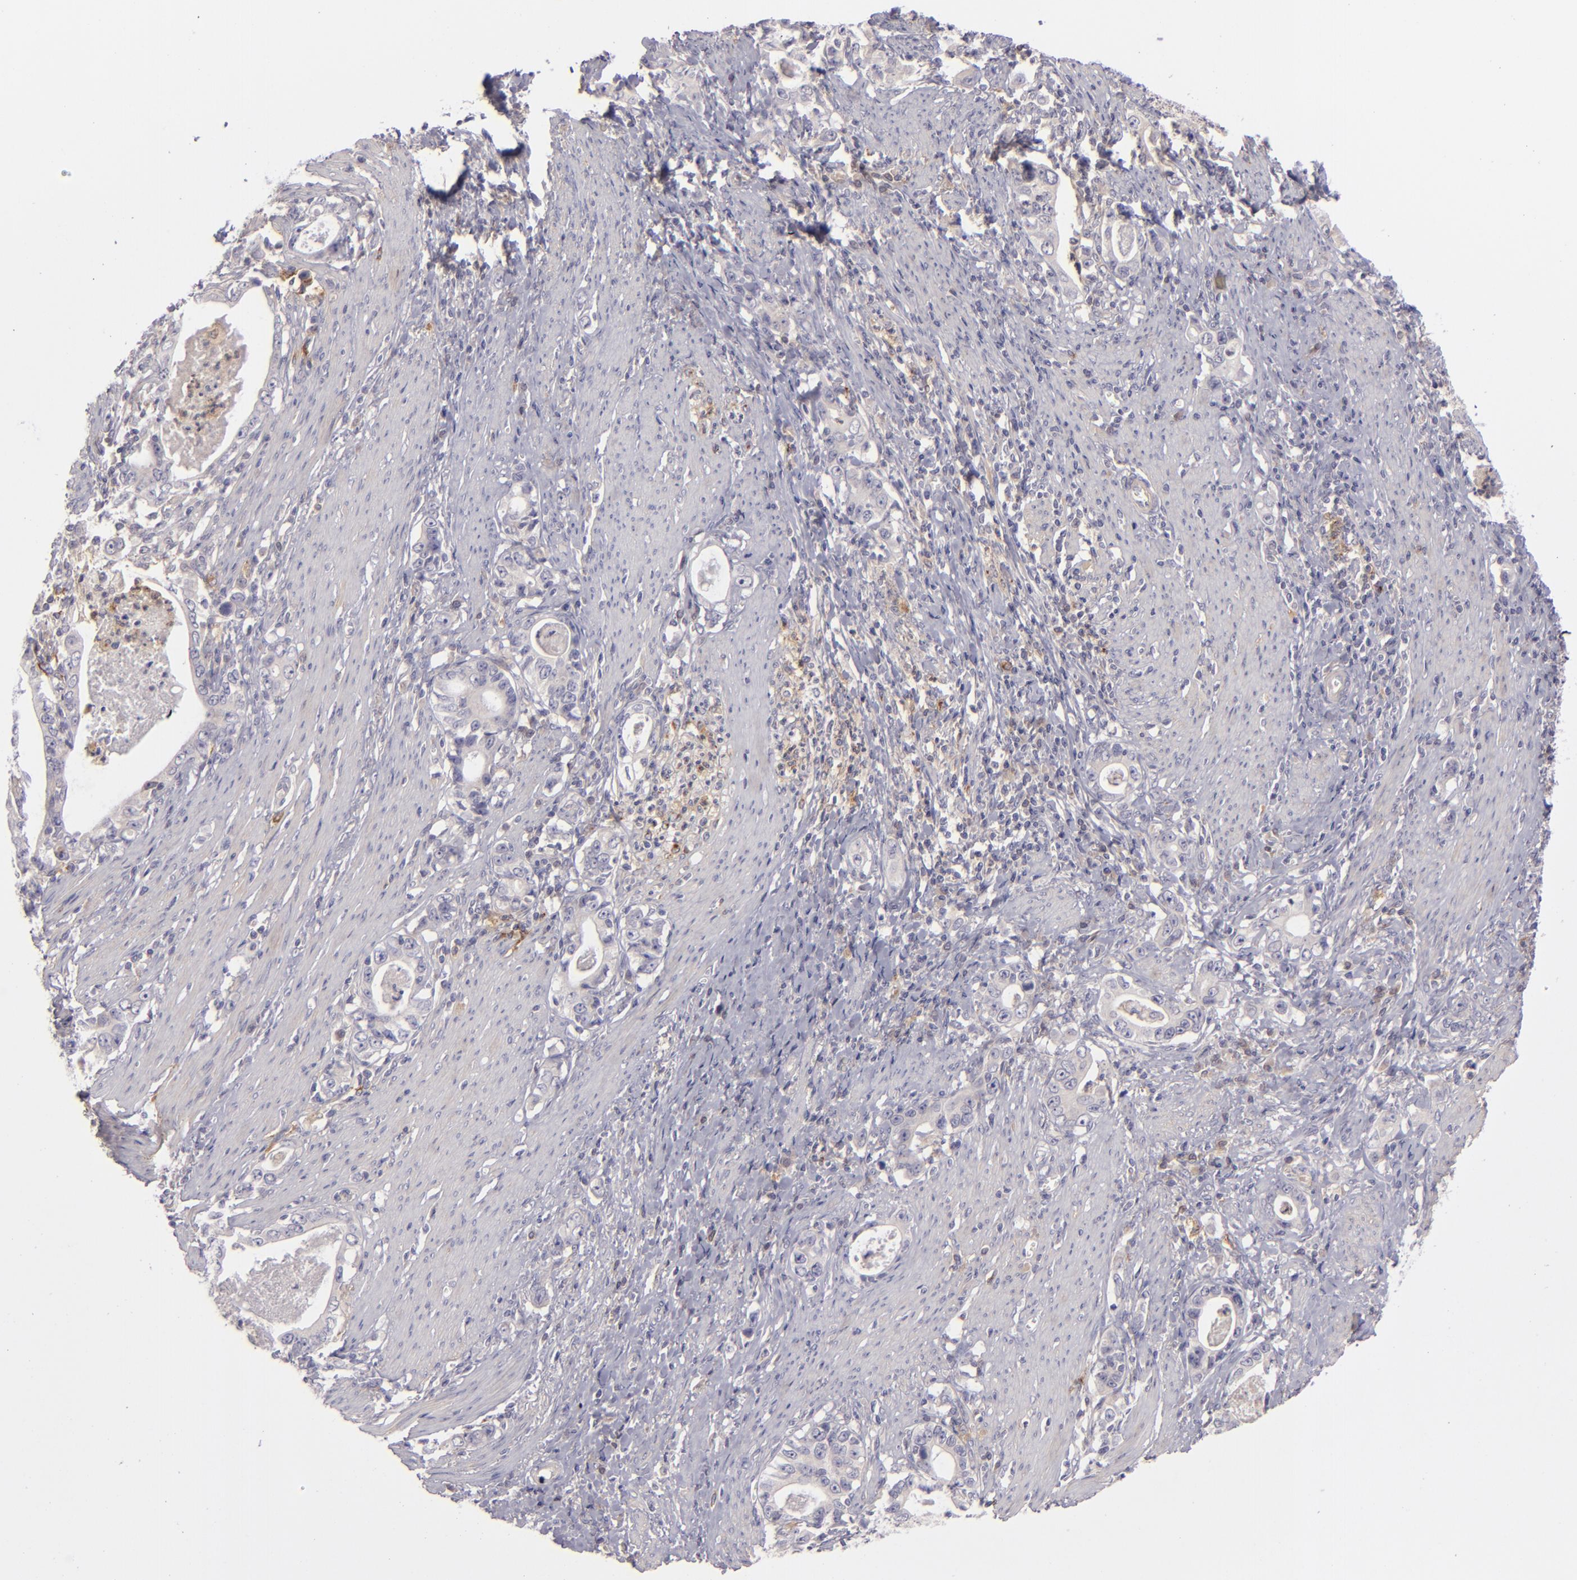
{"staining": {"intensity": "negative", "quantity": "none", "location": "none"}, "tissue": "stomach cancer", "cell_type": "Tumor cells", "image_type": "cancer", "snomed": [{"axis": "morphology", "description": "Adenocarcinoma, NOS"}, {"axis": "topography", "description": "Stomach, lower"}], "caption": "Stomach adenocarcinoma was stained to show a protein in brown. There is no significant expression in tumor cells.", "gene": "CD83", "patient": {"sex": "female", "age": 72}}